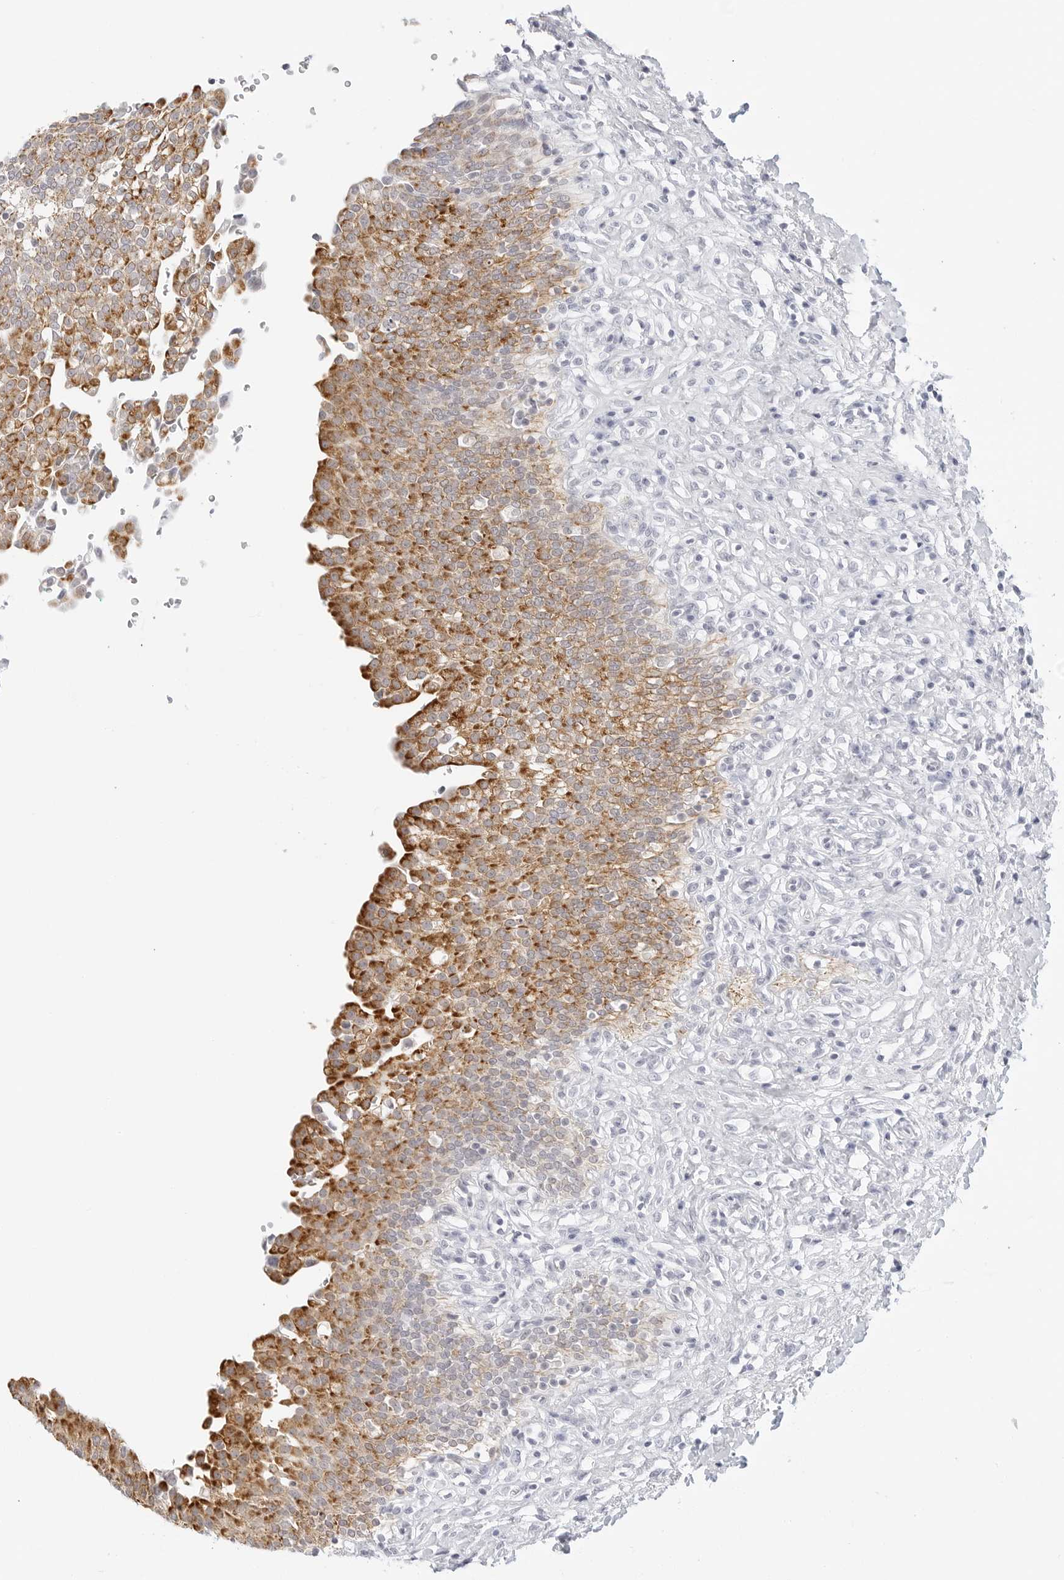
{"staining": {"intensity": "strong", "quantity": "25%-75%", "location": "cytoplasmic/membranous"}, "tissue": "urinary bladder", "cell_type": "Urothelial cells", "image_type": "normal", "snomed": [{"axis": "morphology", "description": "Urothelial carcinoma, High grade"}, {"axis": "topography", "description": "Urinary bladder"}], "caption": "Protein staining exhibits strong cytoplasmic/membranous positivity in approximately 25%-75% of urothelial cells in unremarkable urinary bladder.", "gene": "HMGCS2", "patient": {"sex": "male", "age": 46}}